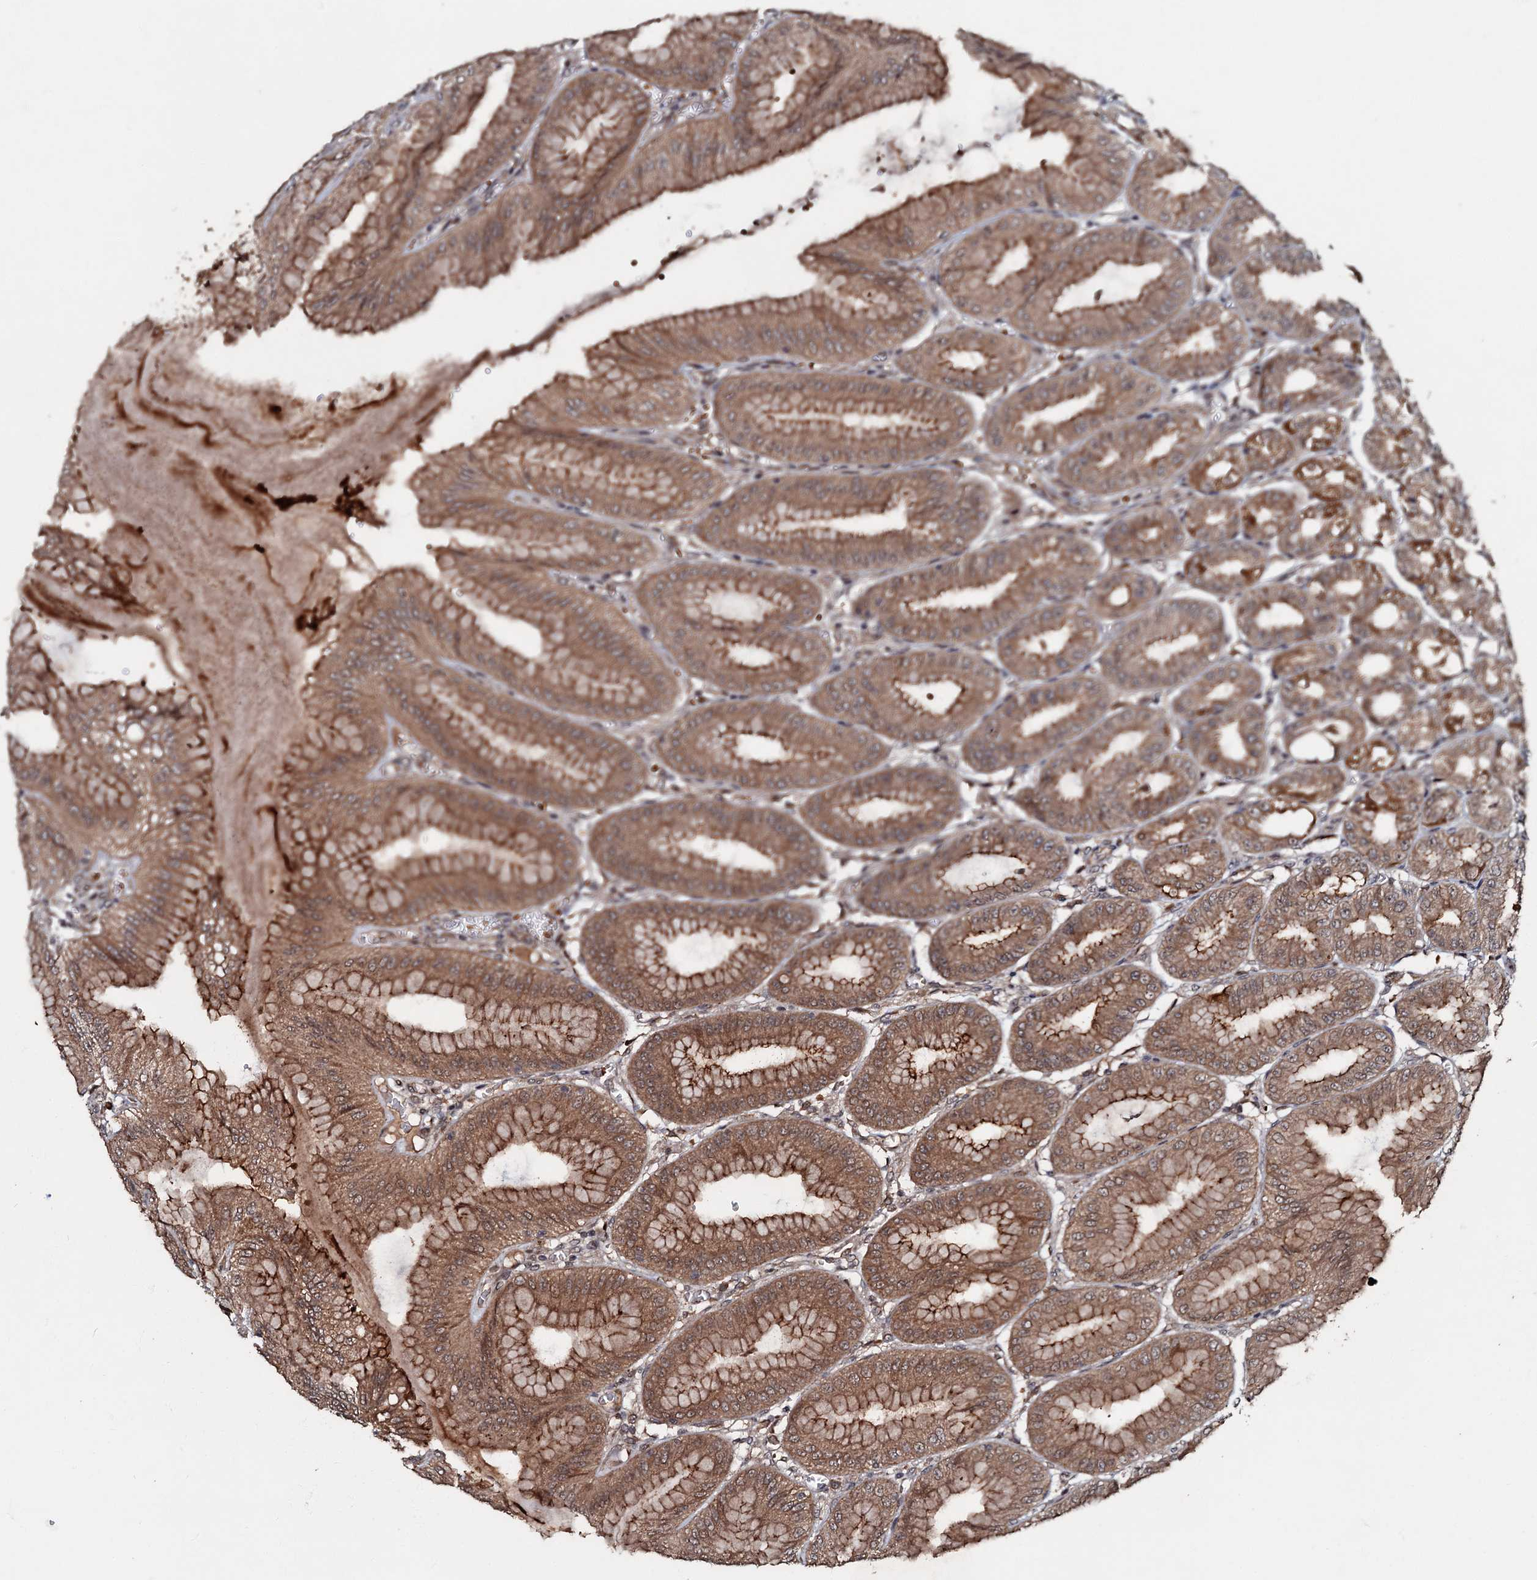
{"staining": {"intensity": "strong", "quantity": ">75%", "location": "cytoplasmic/membranous"}, "tissue": "stomach", "cell_type": "Glandular cells", "image_type": "normal", "snomed": [{"axis": "morphology", "description": "Normal tissue, NOS"}, {"axis": "topography", "description": "Stomach, lower"}], "caption": "Immunohistochemistry (IHC) staining of unremarkable stomach, which reveals high levels of strong cytoplasmic/membranous expression in approximately >75% of glandular cells indicating strong cytoplasmic/membranous protein staining. The staining was performed using DAB (3,3'-diaminobenzidine) (brown) for protein detection and nuclei were counterstained in hematoxylin (blue).", "gene": "MANSC4", "patient": {"sex": "male", "age": 71}}